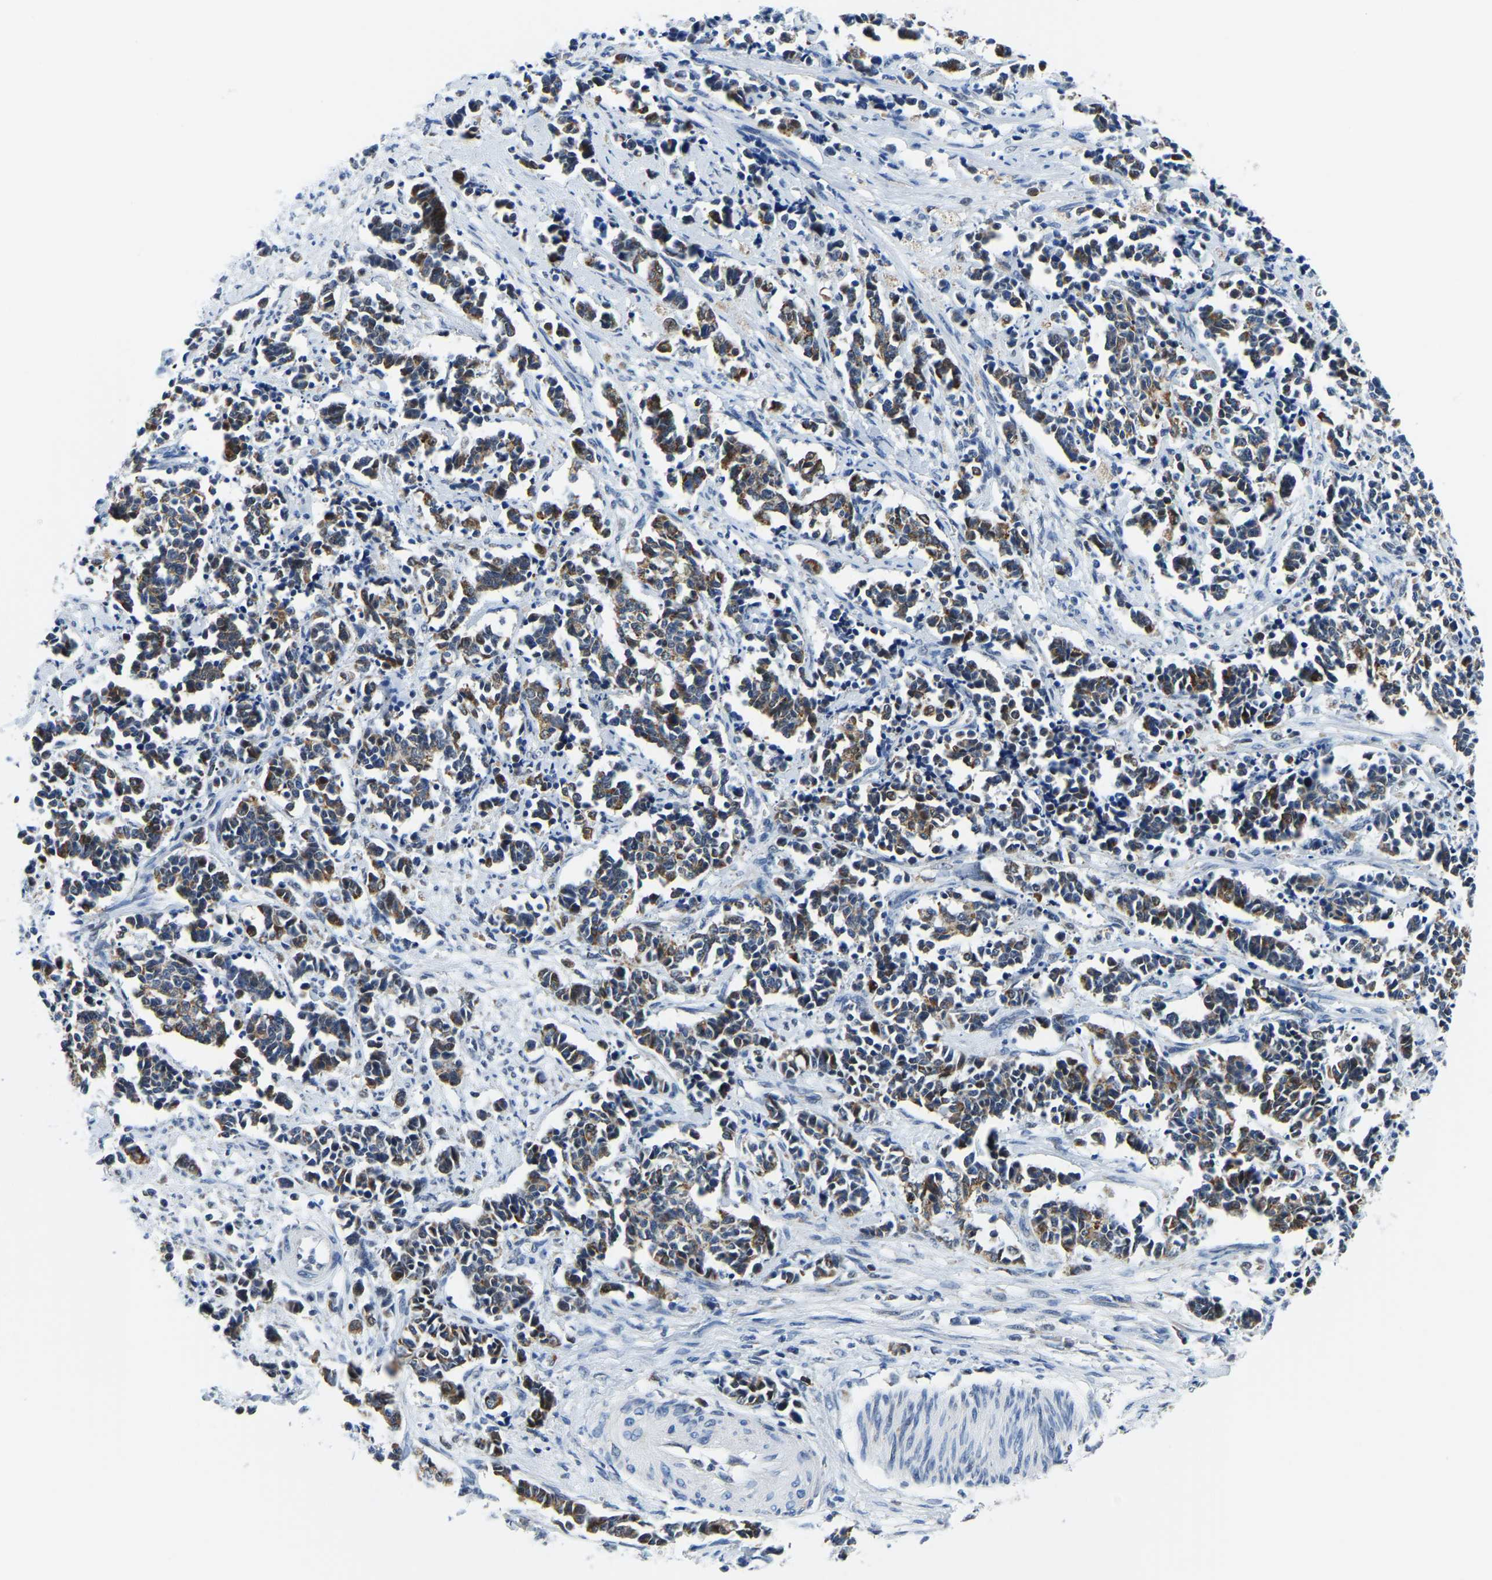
{"staining": {"intensity": "moderate", "quantity": ">75%", "location": "cytoplasmic/membranous"}, "tissue": "cervical cancer", "cell_type": "Tumor cells", "image_type": "cancer", "snomed": [{"axis": "morphology", "description": "Normal tissue, NOS"}, {"axis": "morphology", "description": "Squamous cell carcinoma, NOS"}, {"axis": "topography", "description": "Cervix"}], "caption": "Immunohistochemistry (DAB (3,3'-diaminobenzidine)) staining of squamous cell carcinoma (cervical) reveals moderate cytoplasmic/membranous protein staining in approximately >75% of tumor cells.", "gene": "BNIP3L", "patient": {"sex": "female", "age": 35}}